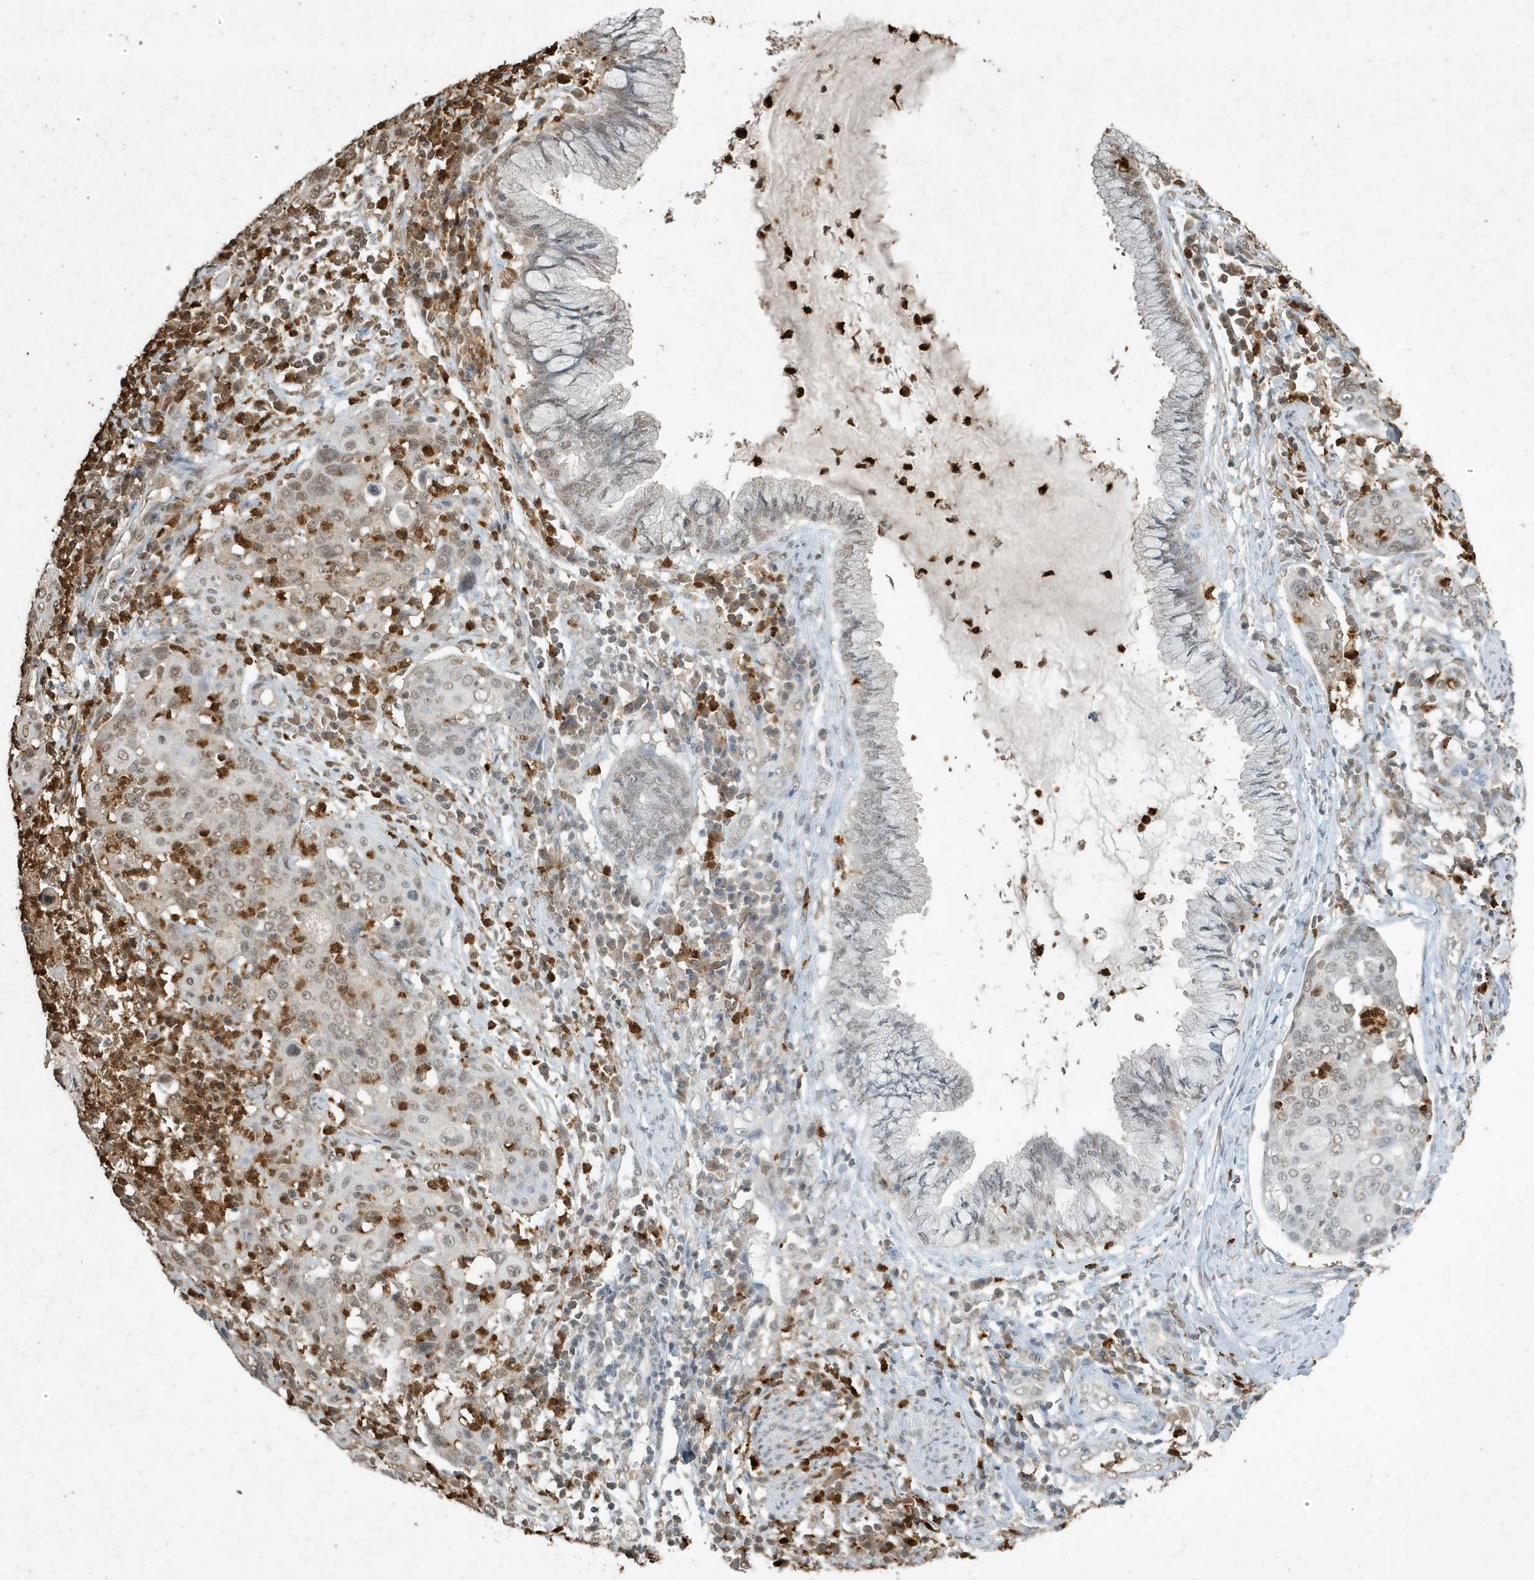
{"staining": {"intensity": "weak", "quantity": "25%-75%", "location": "nuclear"}, "tissue": "cervical cancer", "cell_type": "Tumor cells", "image_type": "cancer", "snomed": [{"axis": "morphology", "description": "Squamous cell carcinoma, NOS"}, {"axis": "topography", "description": "Cervix"}], "caption": "Brown immunohistochemical staining in human cervical cancer (squamous cell carcinoma) demonstrates weak nuclear expression in approximately 25%-75% of tumor cells.", "gene": "DEFA1", "patient": {"sex": "female", "age": 40}}